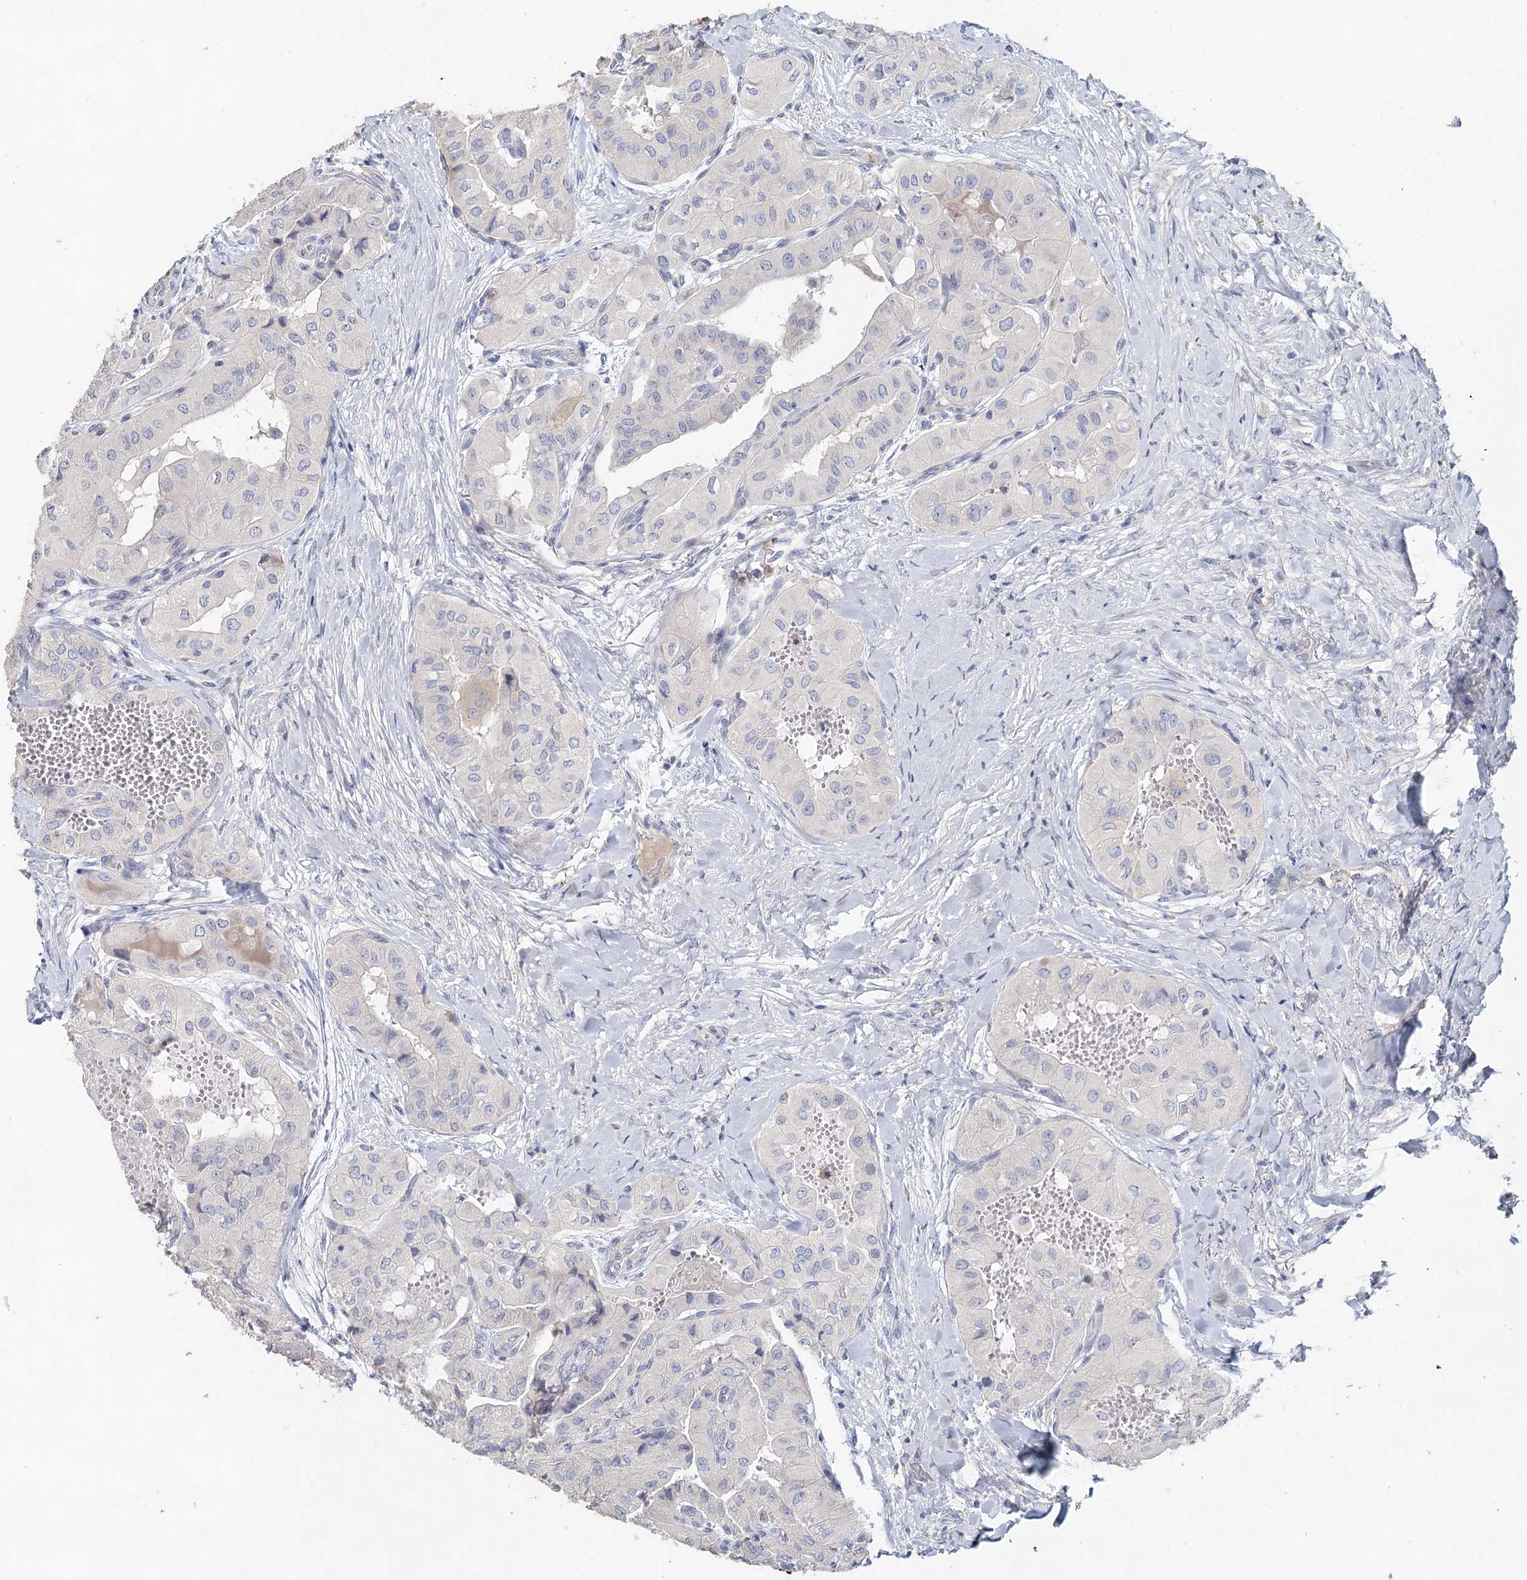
{"staining": {"intensity": "negative", "quantity": "none", "location": "none"}, "tissue": "thyroid cancer", "cell_type": "Tumor cells", "image_type": "cancer", "snomed": [{"axis": "morphology", "description": "Papillary adenocarcinoma, NOS"}, {"axis": "topography", "description": "Thyroid gland"}], "caption": "DAB (3,3'-diaminobenzidine) immunohistochemical staining of thyroid cancer demonstrates no significant staining in tumor cells. (IHC, brightfield microscopy, high magnification).", "gene": "MYL6B", "patient": {"sex": "female", "age": 59}}